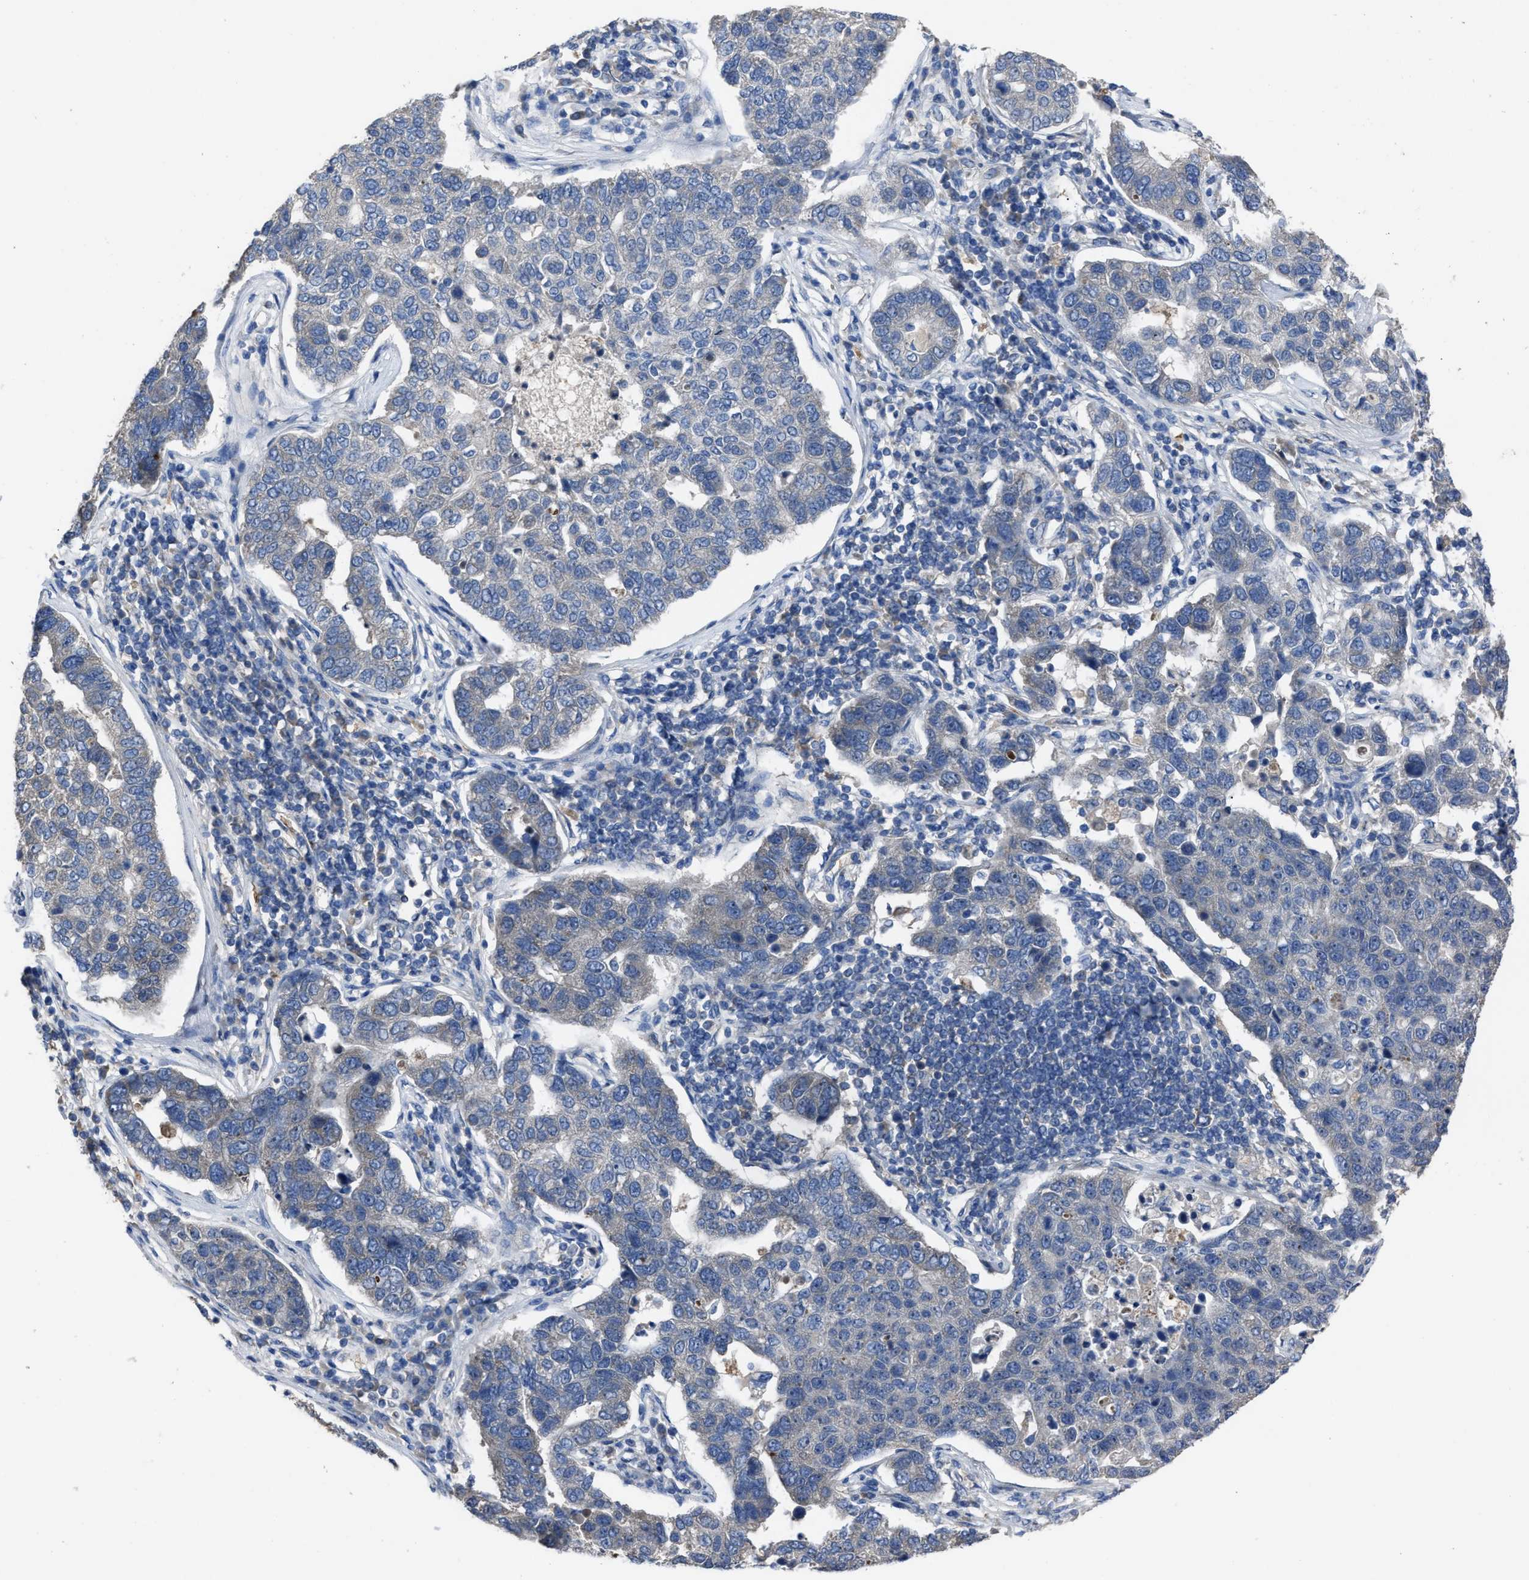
{"staining": {"intensity": "negative", "quantity": "none", "location": "none"}, "tissue": "pancreatic cancer", "cell_type": "Tumor cells", "image_type": "cancer", "snomed": [{"axis": "morphology", "description": "Adenocarcinoma, NOS"}, {"axis": "topography", "description": "Pancreas"}], "caption": "This is an IHC histopathology image of pancreatic cancer. There is no positivity in tumor cells.", "gene": "UPF1", "patient": {"sex": "female", "age": 61}}